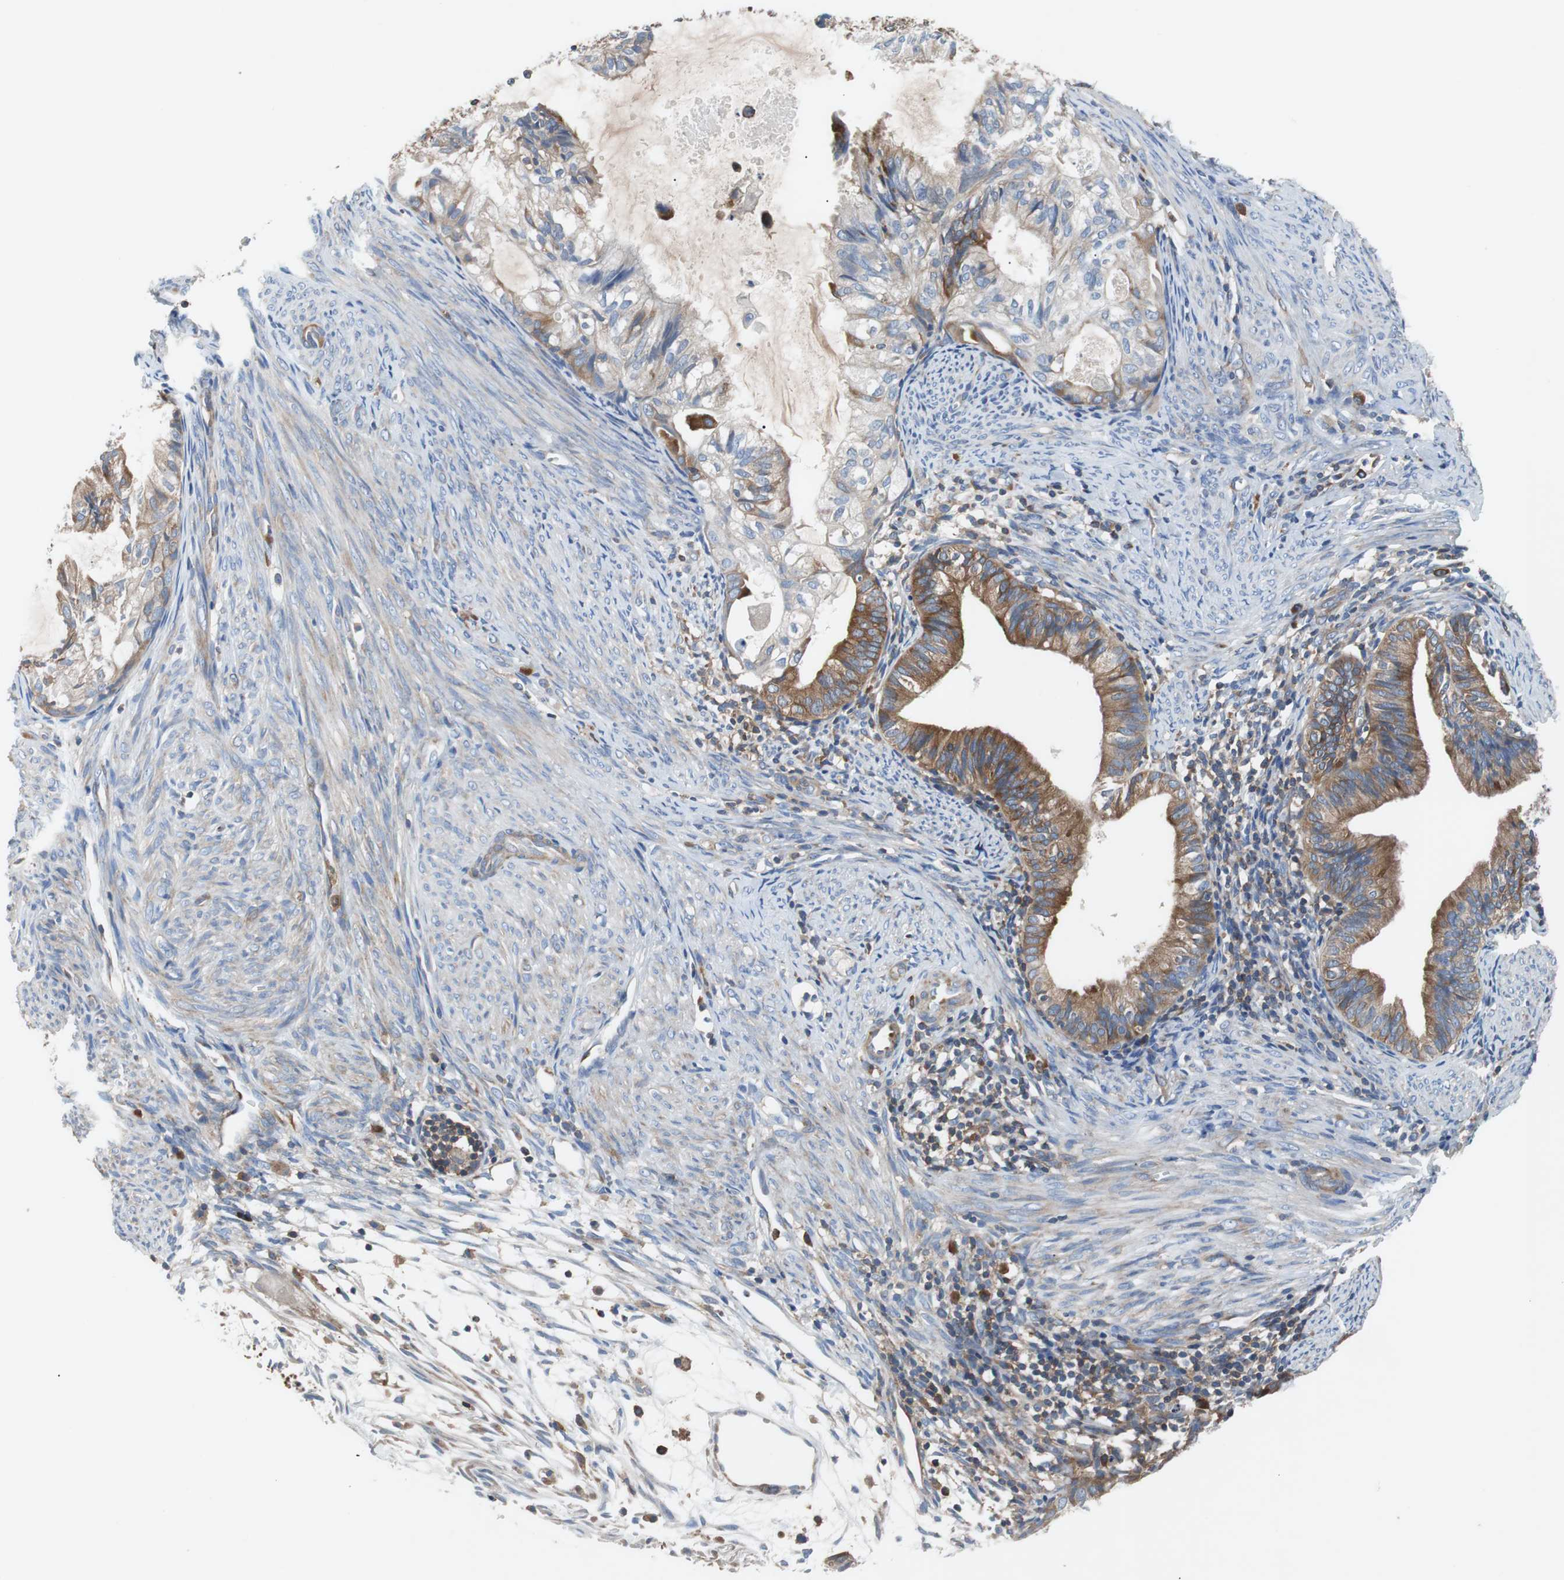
{"staining": {"intensity": "moderate", "quantity": ">75%", "location": "cytoplasmic/membranous"}, "tissue": "cervical cancer", "cell_type": "Tumor cells", "image_type": "cancer", "snomed": [{"axis": "morphology", "description": "Normal tissue, NOS"}, {"axis": "morphology", "description": "Adenocarcinoma, NOS"}, {"axis": "topography", "description": "Cervix"}, {"axis": "topography", "description": "Endometrium"}], "caption": "Immunohistochemistry (IHC) (DAB) staining of cervical cancer (adenocarcinoma) reveals moderate cytoplasmic/membranous protein positivity in approximately >75% of tumor cells.", "gene": "GYS1", "patient": {"sex": "female", "age": 86}}